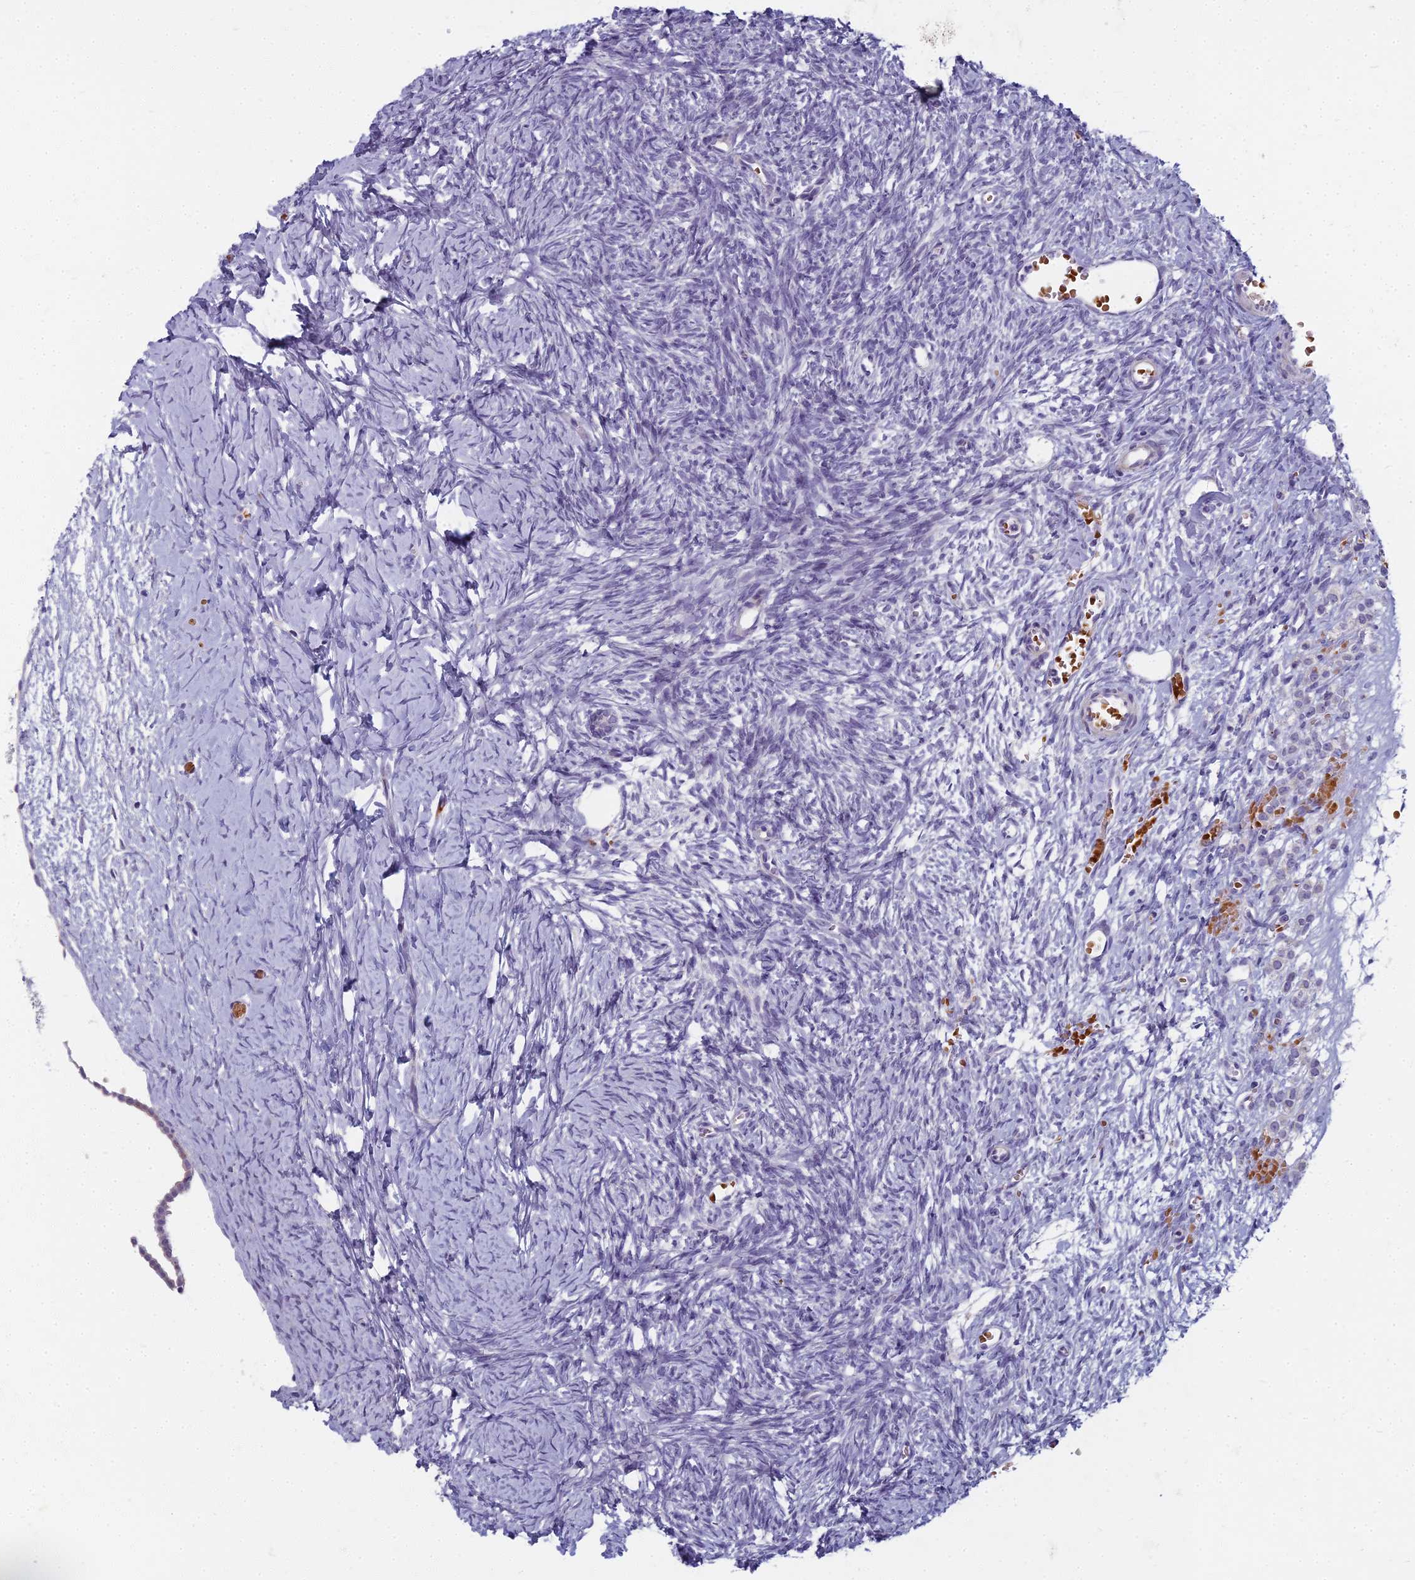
{"staining": {"intensity": "negative", "quantity": "none", "location": "none"}, "tissue": "ovary", "cell_type": "Ovarian stroma cells", "image_type": "normal", "snomed": [{"axis": "morphology", "description": "Normal tissue, NOS"}, {"axis": "topography", "description": "Ovary"}], "caption": "Ovarian stroma cells show no significant staining in benign ovary. (DAB (3,3'-diaminobenzidine) immunohistochemistry, high magnification).", "gene": "ARL15", "patient": {"sex": "female", "age": 39}}